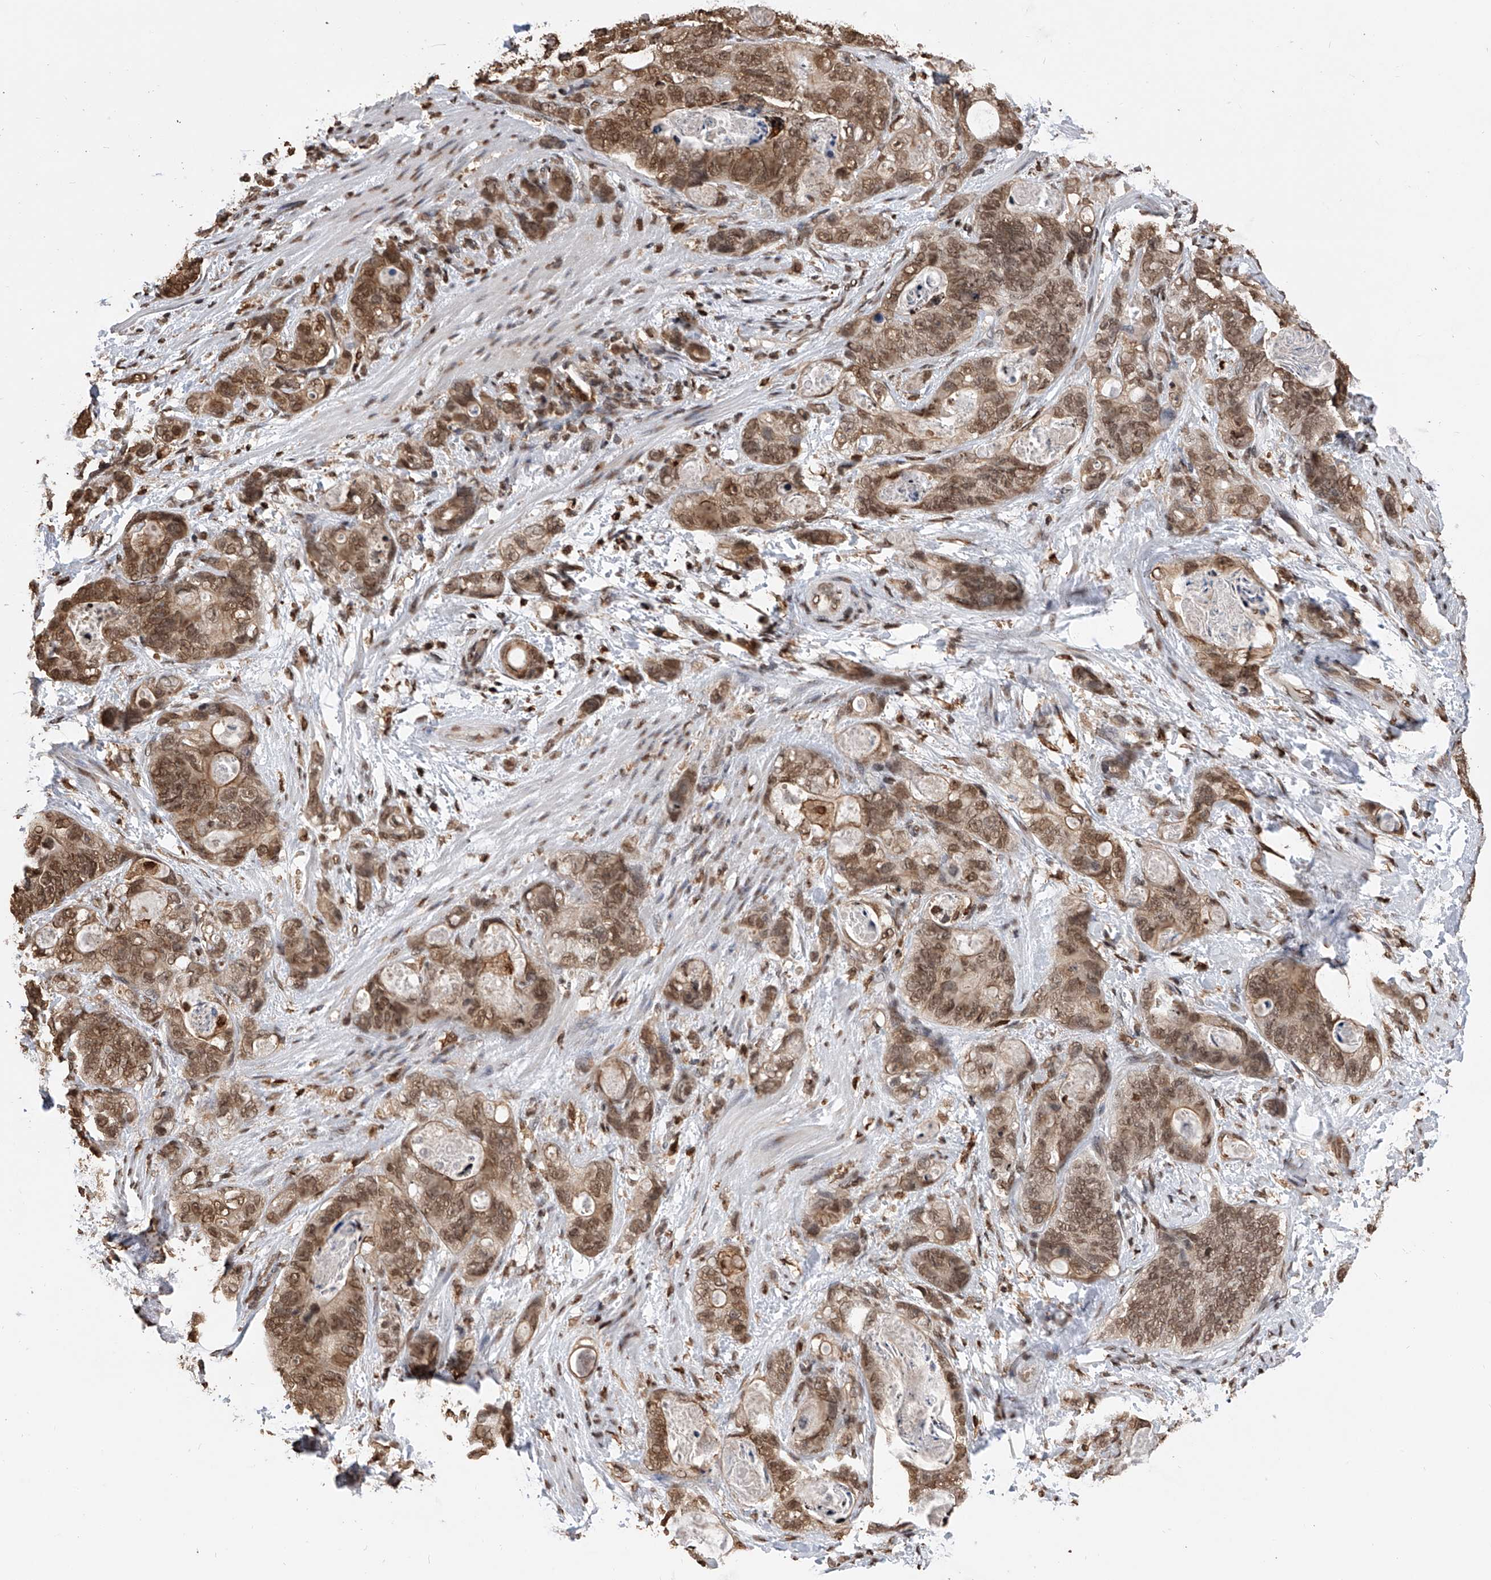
{"staining": {"intensity": "moderate", "quantity": ">75%", "location": "cytoplasmic/membranous,nuclear"}, "tissue": "stomach cancer", "cell_type": "Tumor cells", "image_type": "cancer", "snomed": [{"axis": "morphology", "description": "Normal tissue, NOS"}, {"axis": "morphology", "description": "Adenocarcinoma, NOS"}, {"axis": "topography", "description": "Stomach"}], "caption": "Adenocarcinoma (stomach) stained with DAB IHC reveals medium levels of moderate cytoplasmic/membranous and nuclear positivity in approximately >75% of tumor cells.", "gene": "CFAP410", "patient": {"sex": "female", "age": 89}}